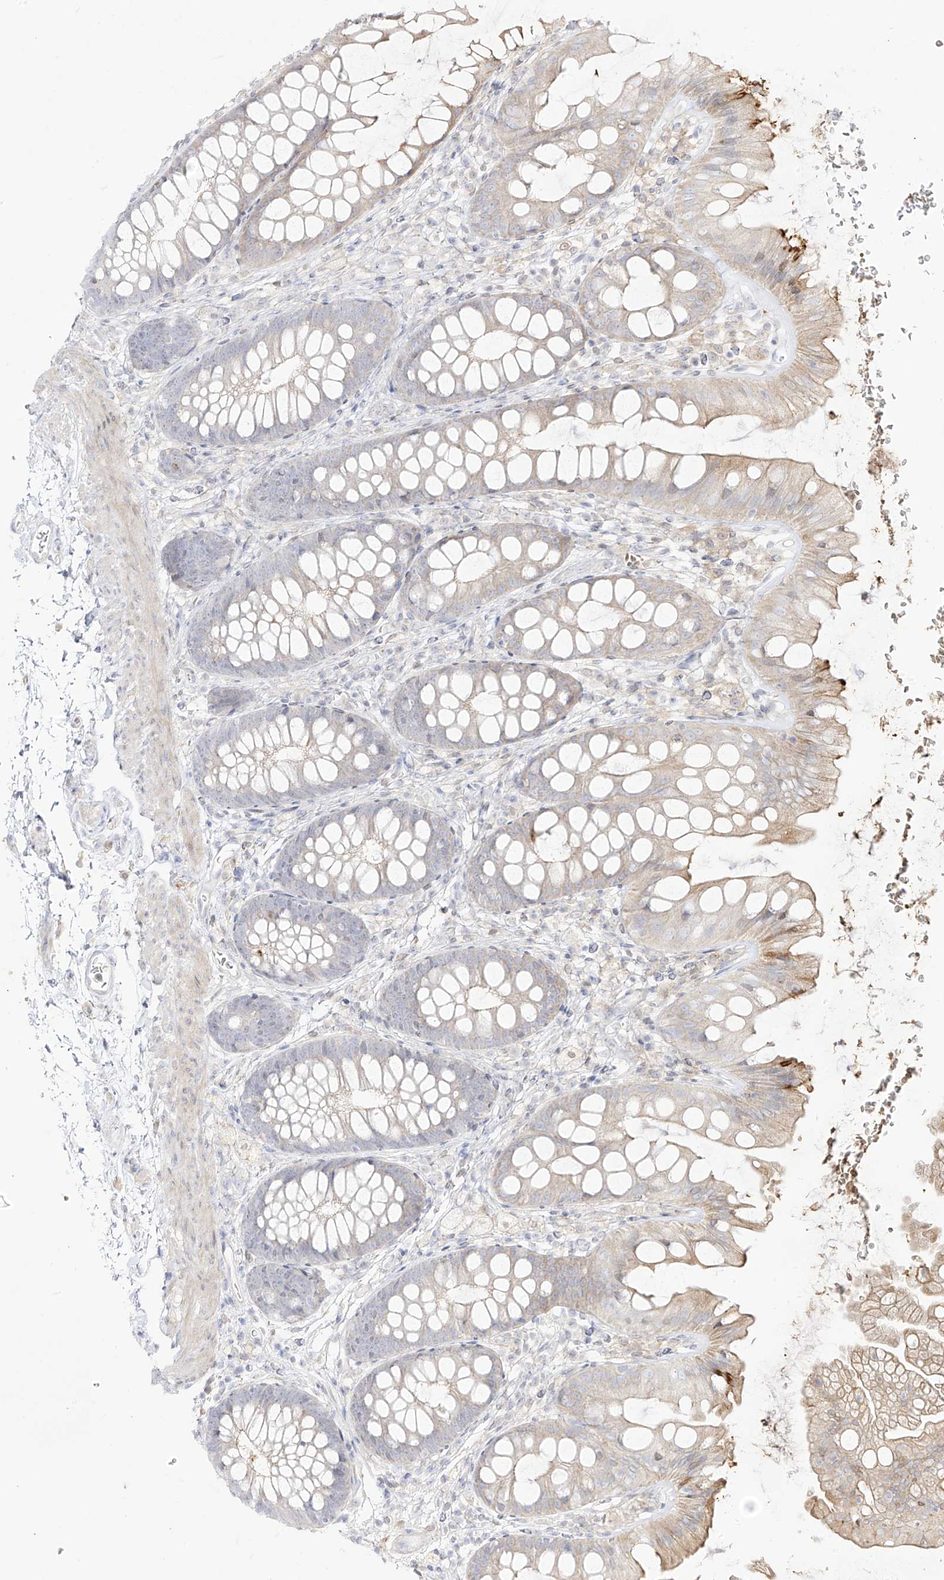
{"staining": {"intensity": "weak", "quantity": "25%-75%", "location": "cytoplasmic/membranous"}, "tissue": "colon", "cell_type": "Endothelial cells", "image_type": "normal", "snomed": [{"axis": "morphology", "description": "Normal tissue, NOS"}, {"axis": "topography", "description": "Colon"}], "caption": "Weak cytoplasmic/membranous staining is seen in approximately 25%-75% of endothelial cells in benign colon.", "gene": "ZGRF1", "patient": {"sex": "female", "age": 62}}